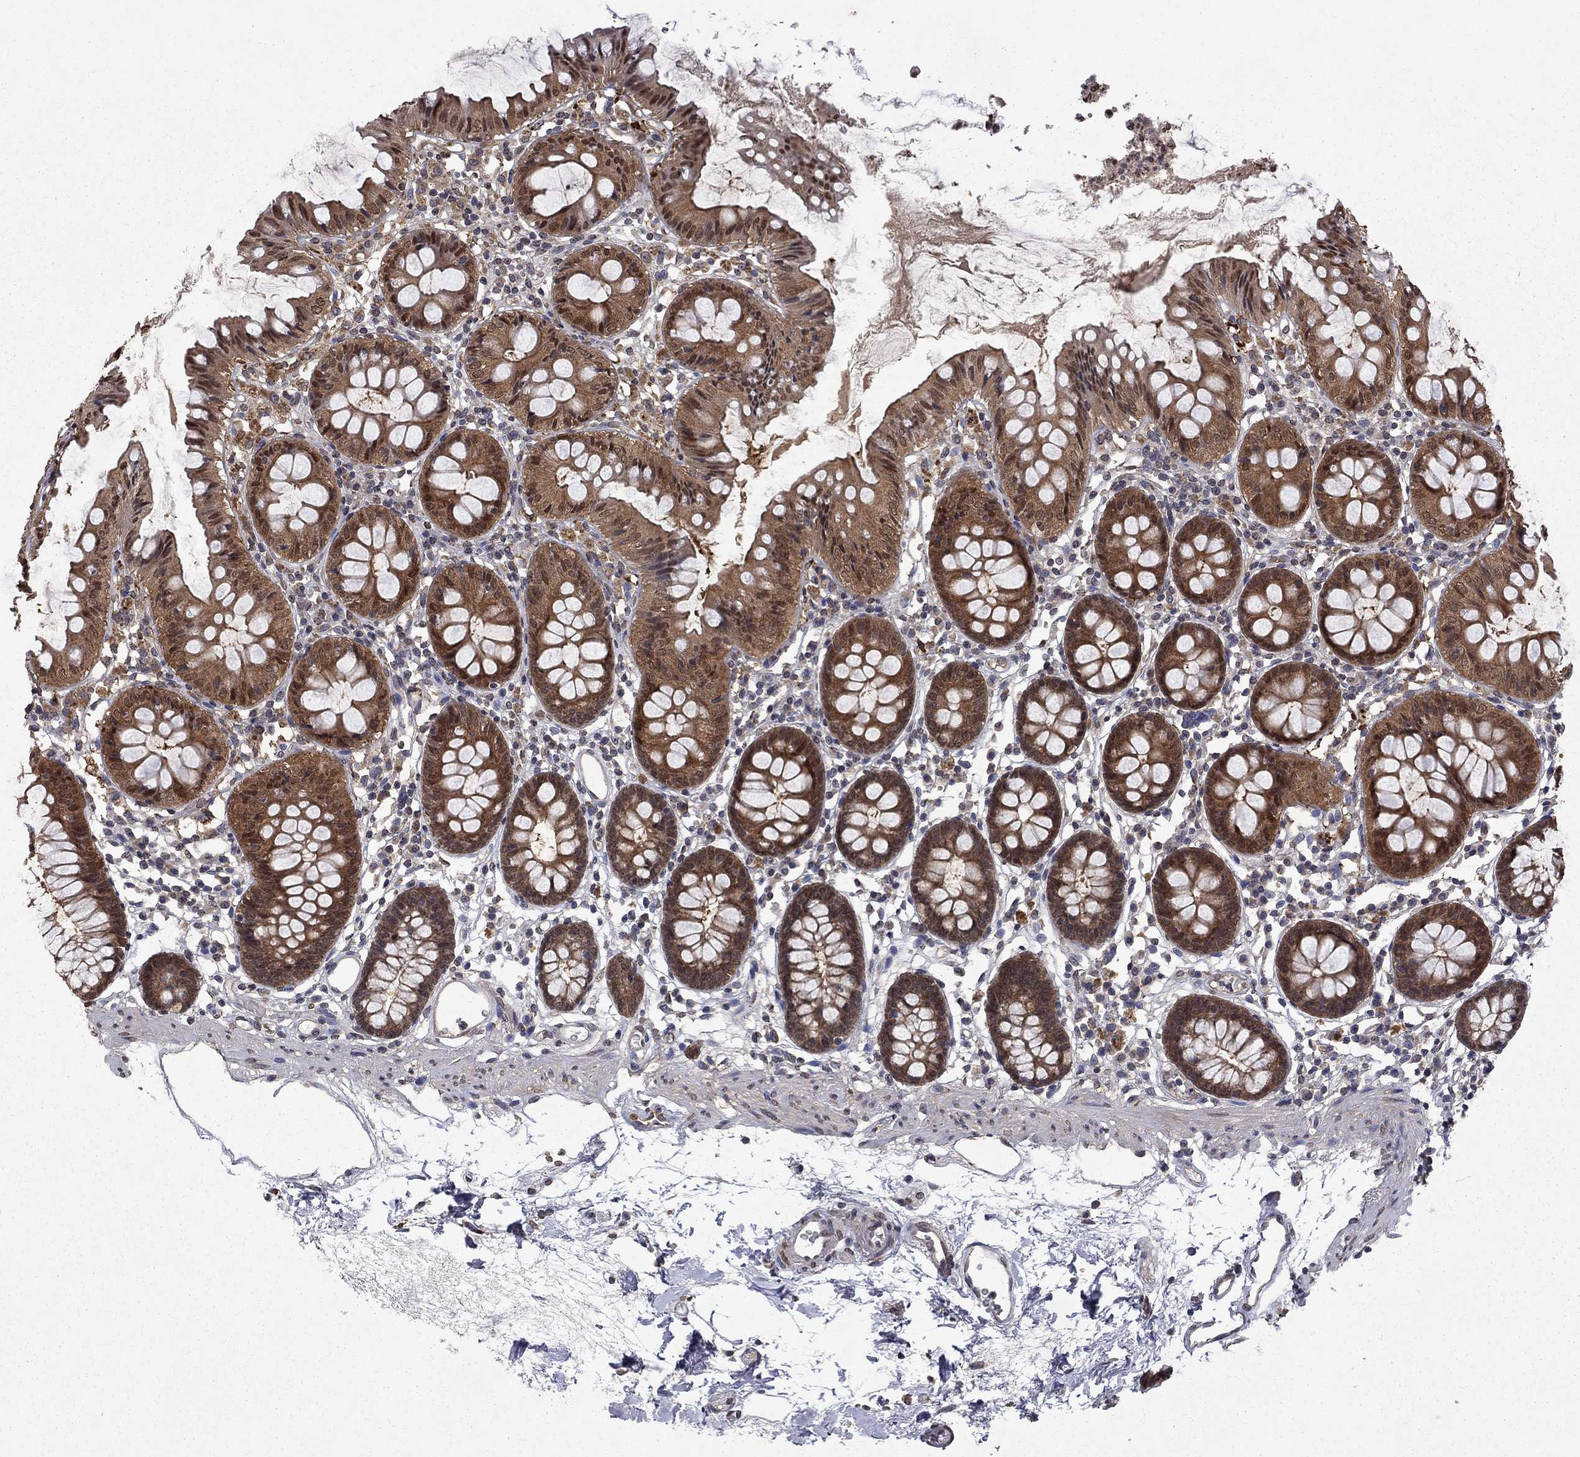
{"staining": {"intensity": "moderate", "quantity": "25%-75%", "location": "nuclear"}, "tissue": "colon", "cell_type": "Endothelial cells", "image_type": "normal", "snomed": [{"axis": "morphology", "description": "Normal tissue, NOS"}, {"axis": "topography", "description": "Colon"}], "caption": "Colon stained with a brown dye shows moderate nuclear positive positivity in about 25%-75% of endothelial cells.", "gene": "TTC38", "patient": {"sex": "female", "age": 84}}